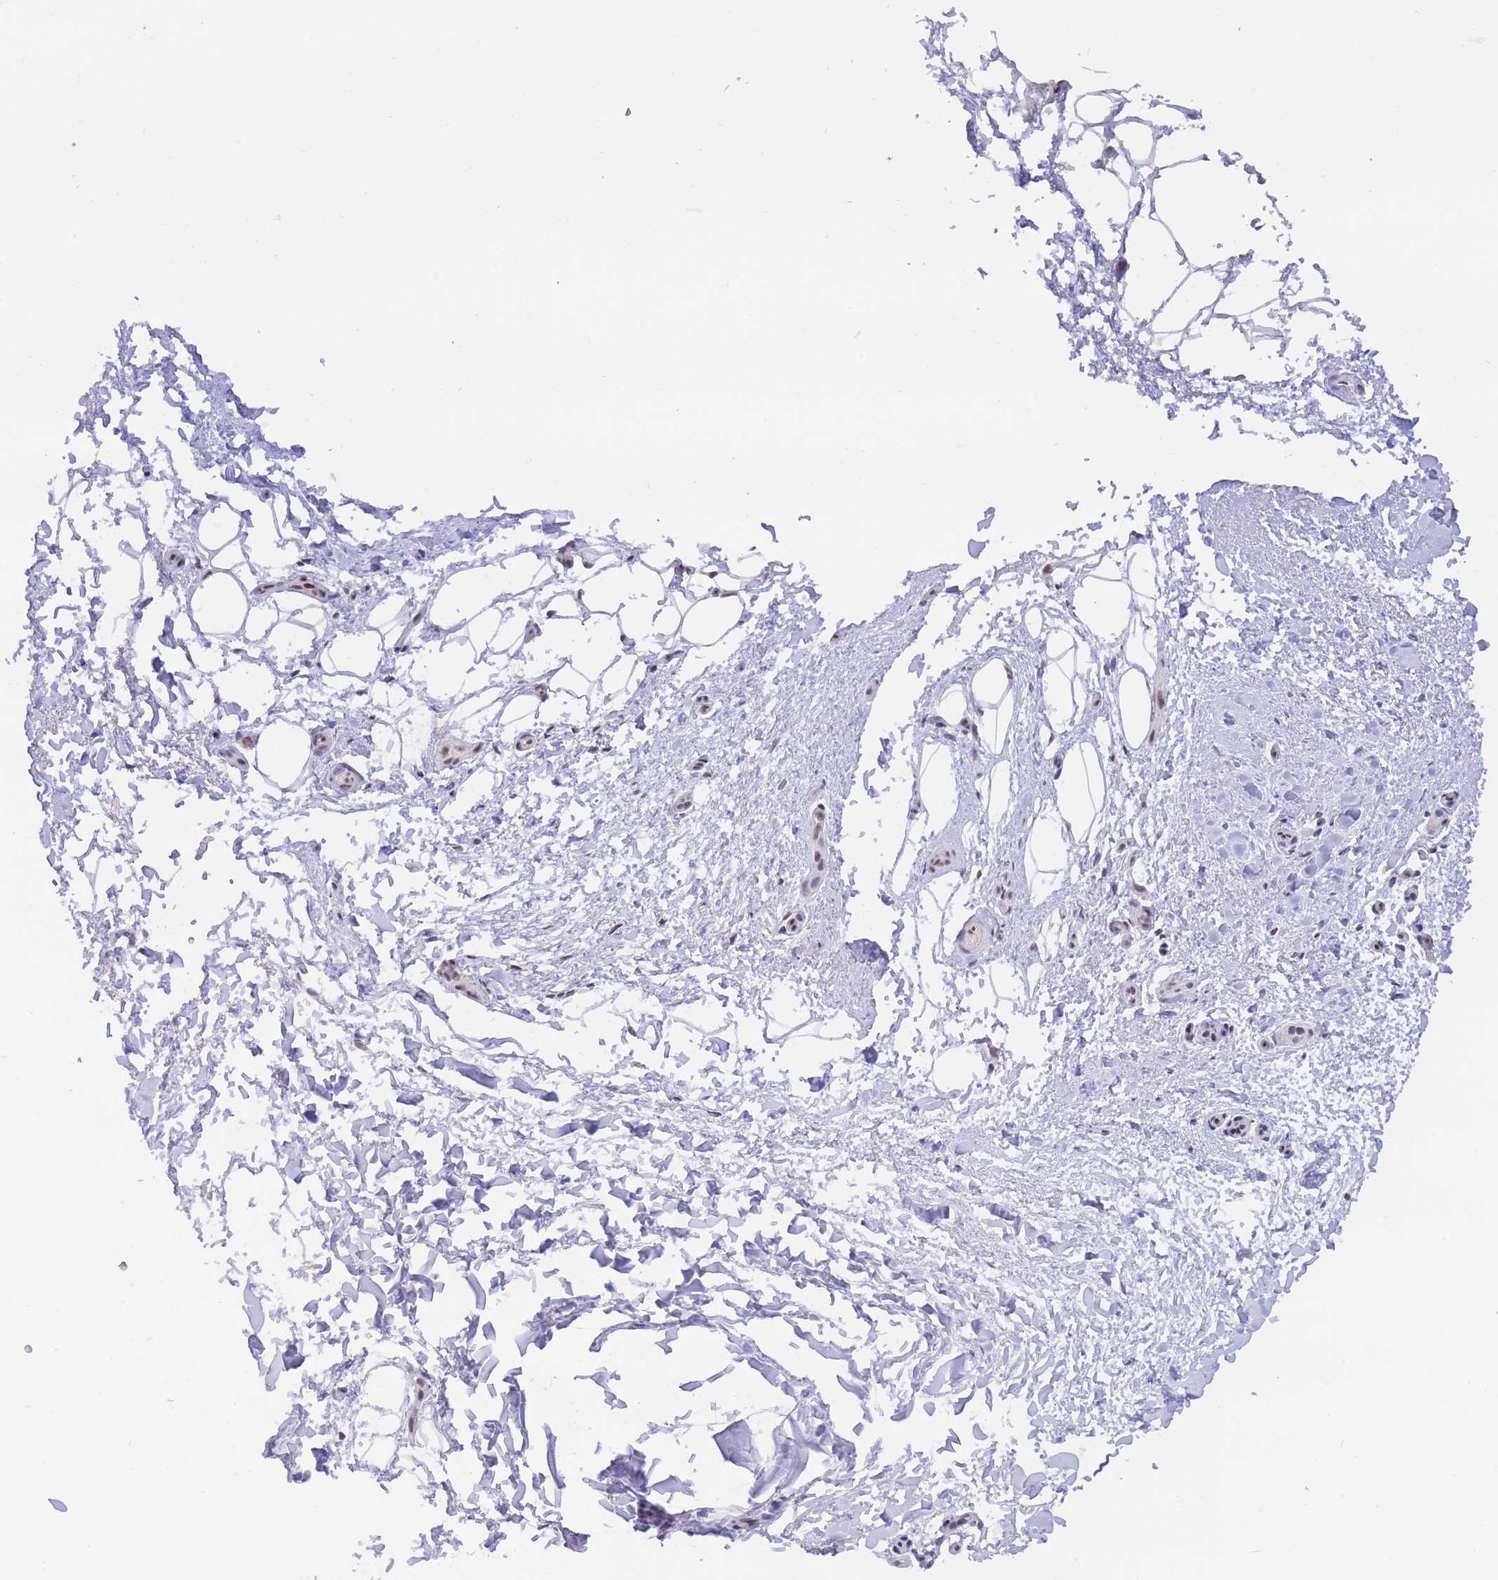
{"staining": {"intensity": "negative", "quantity": "none", "location": "none"}, "tissue": "adipose tissue", "cell_type": "Adipocytes", "image_type": "normal", "snomed": [{"axis": "morphology", "description": "Normal tissue, NOS"}, {"axis": "topography", "description": "Peripheral nerve tissue"}], "caption": "IHC photomicrograph of normal adipose tissue: adipose tissue stained with DAB (3,3'-diaminobenzidine) demonstrates no significant protein positivity in adipocytes.", "gene": "TARBP2", "patient": {"sex": "female", "age": 61}}